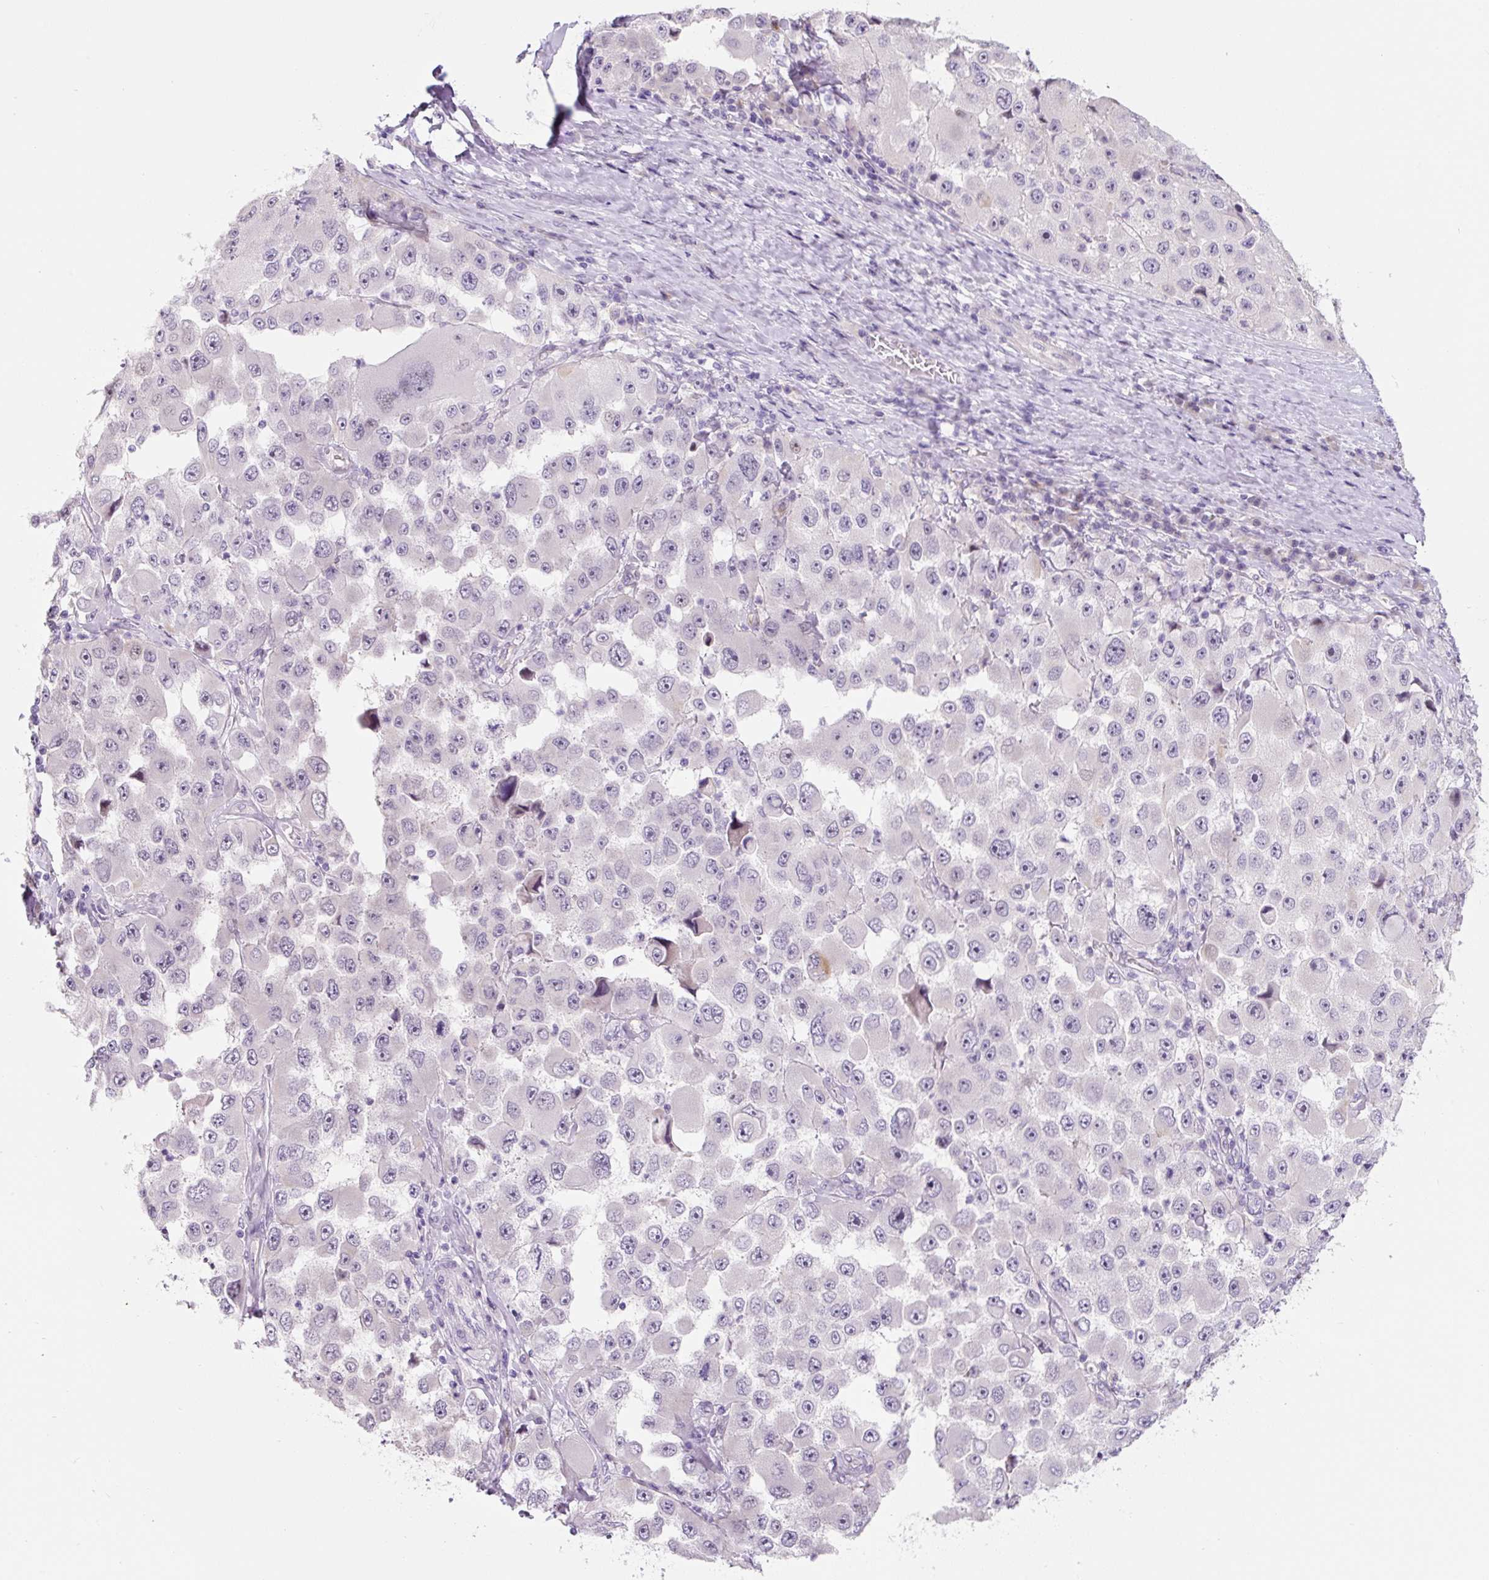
{"staining": {"intensity": "moderate", "quantity": "<25%", "location": "cytoplasmic/membranous"}, "tissue": "melanoma", "cell_type": "Tumor cells", "image_type": "cancer", "snomed": [{"axis": "morphology", "description": "Malignant melanoma, Metastatic site"}, {"axis": "topography", "description": "Lymph node"}], "caption": "Immunohistochemical staining of human melanoma shows moderate cytoplasmic/membranous protein staining in about <25% of tumor cells.", "gene": "CCL25", "patient": {"sex": "male", "age": 62}}